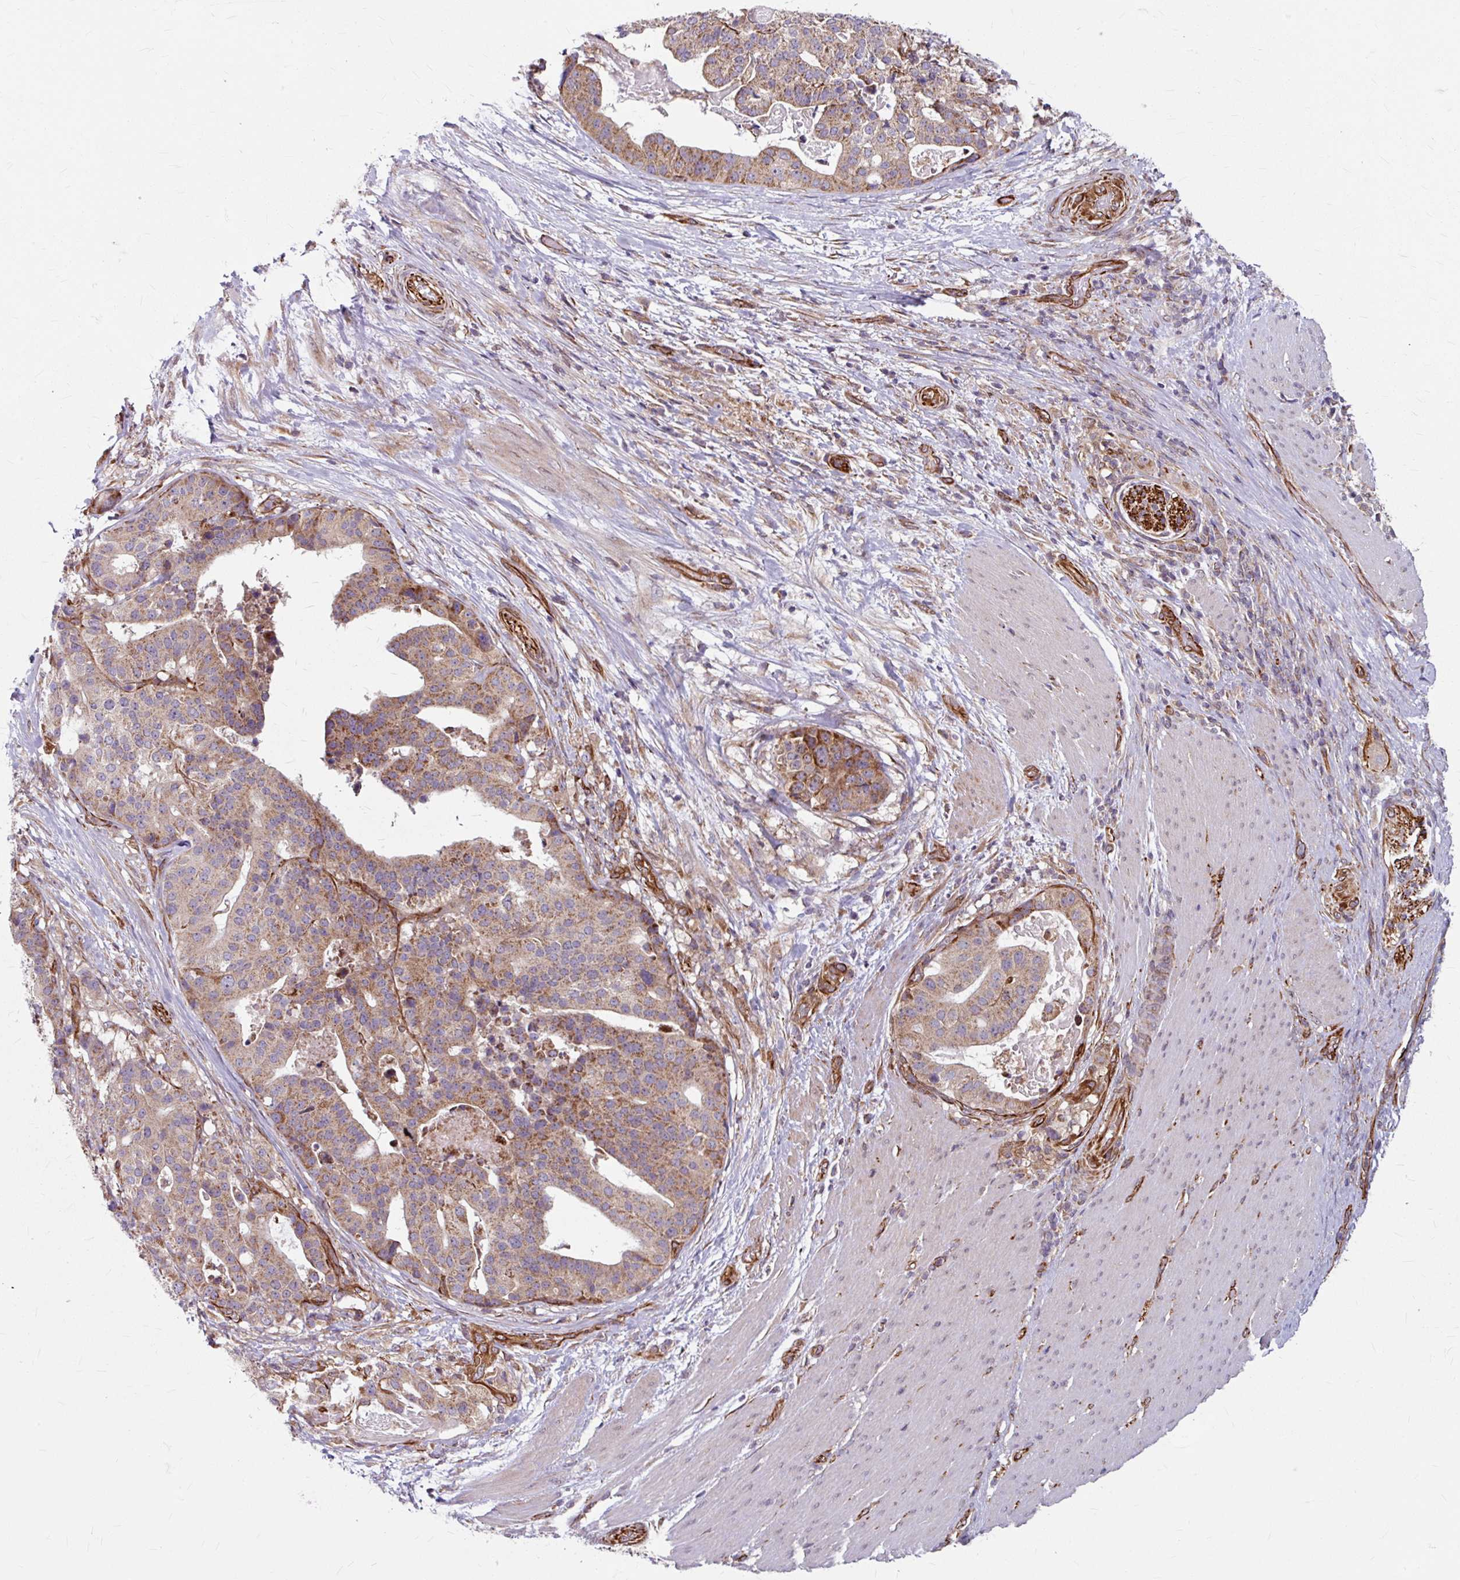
{"staining": {"intensity": "weak", "quantity": ">75%", "location": "cytoplasmic/membranous"}, "tissue": "stomach cancer", "cell_type": "Tumor cells", "image_type": "cancer", "snomed": [{"axis": "morphology", "description": "Adenocarcinoma, NOS"}, {"axis": "topography", "description": "Stomach"}], "caption": "Stomach adenocarcinoma stained with a protein marker shows weak staining in tumor cells.", "gene": "DAAM2", "patient": {"sex": "male", "age": 48}}